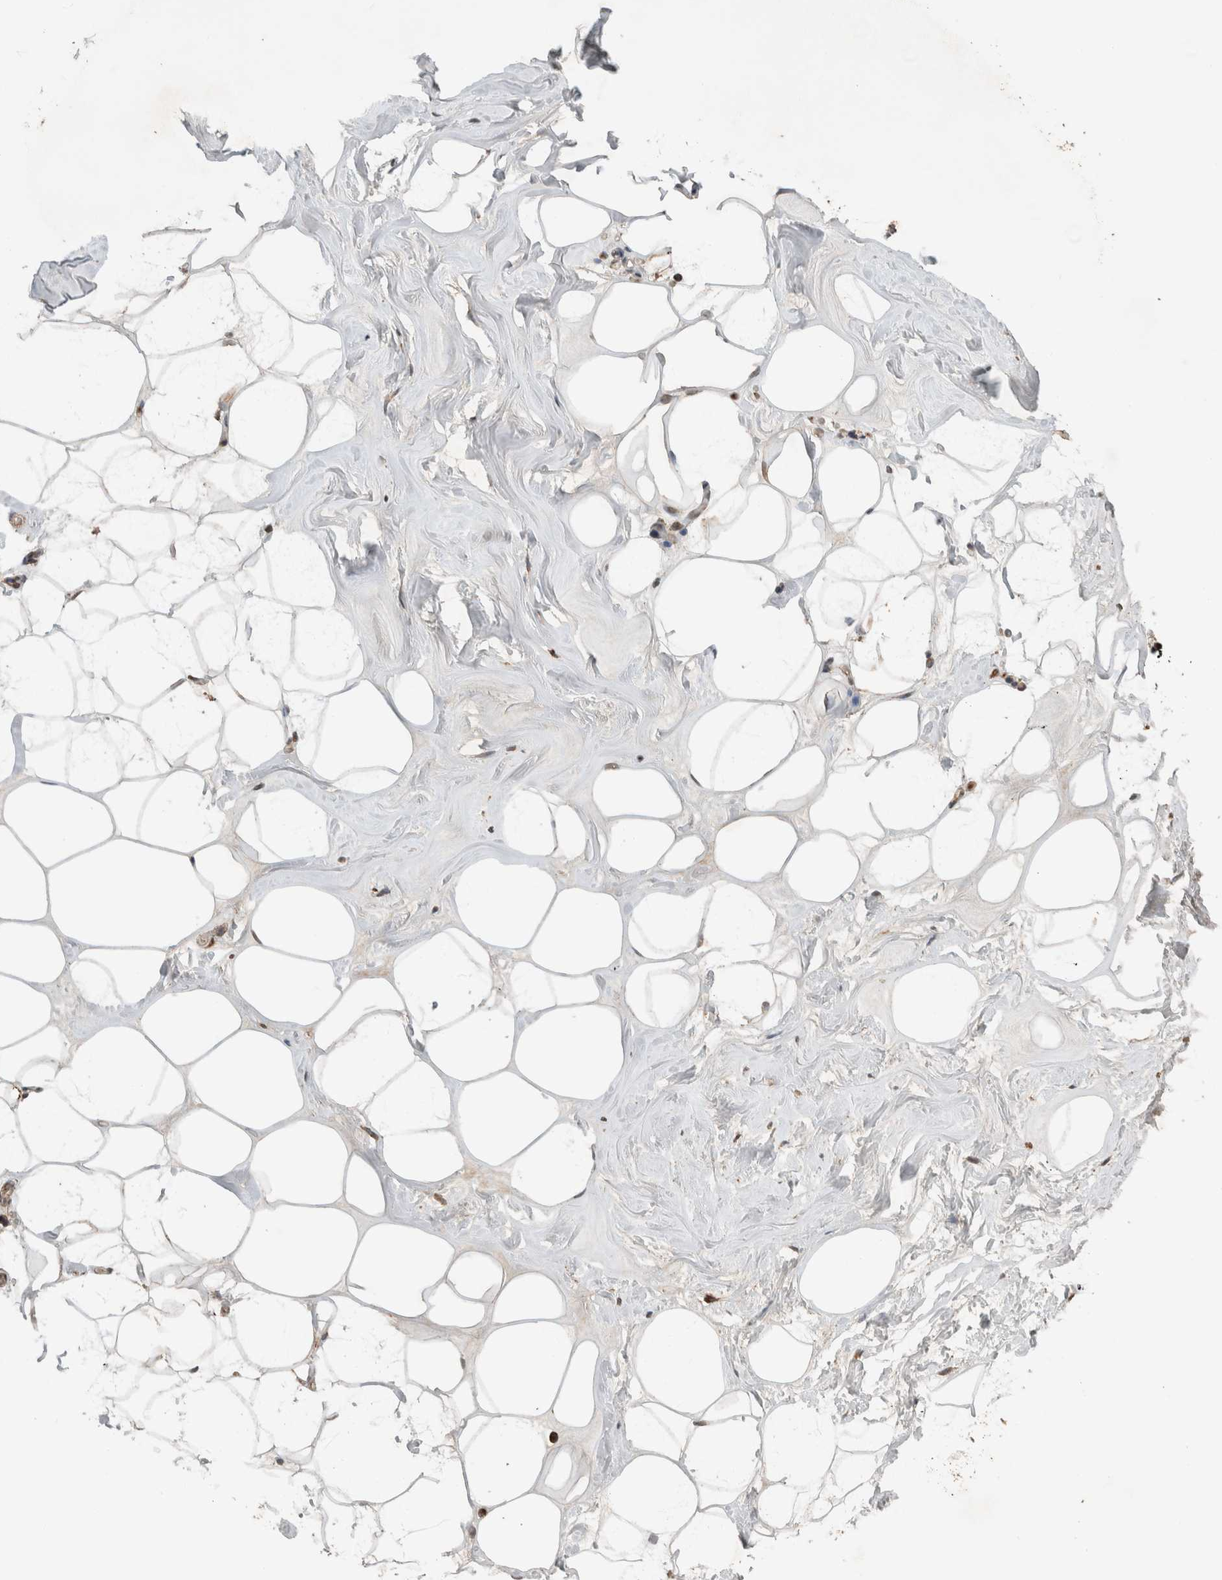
{"staining": {"intensity": "moderate", "quantity": ">75%", "location": "cytoplasmic/membranous"}, "tissue": "adipose tissue", "cell_type": "Adipocytes", "image_type": "normal", "snomed": [{"axis": "morphology", "description": "Normal tissue, NOS"}, {"axis": "morphology", "description": "Fibrosis, NOS"}, {"axis": "topography", "description": "Breast"}, {"axis": "topography", "description": "Adipose tissue"}], "caption": "Protein expression analysis of benign adipose tissue demonstrates moderate cytoplasmic/membranous positivity in about >75% of adipocytes. (IHC, brightfield microscopy, high magnification).", "gene": "EIF2B3", "patient": {"sex": "female", "age": 39}}